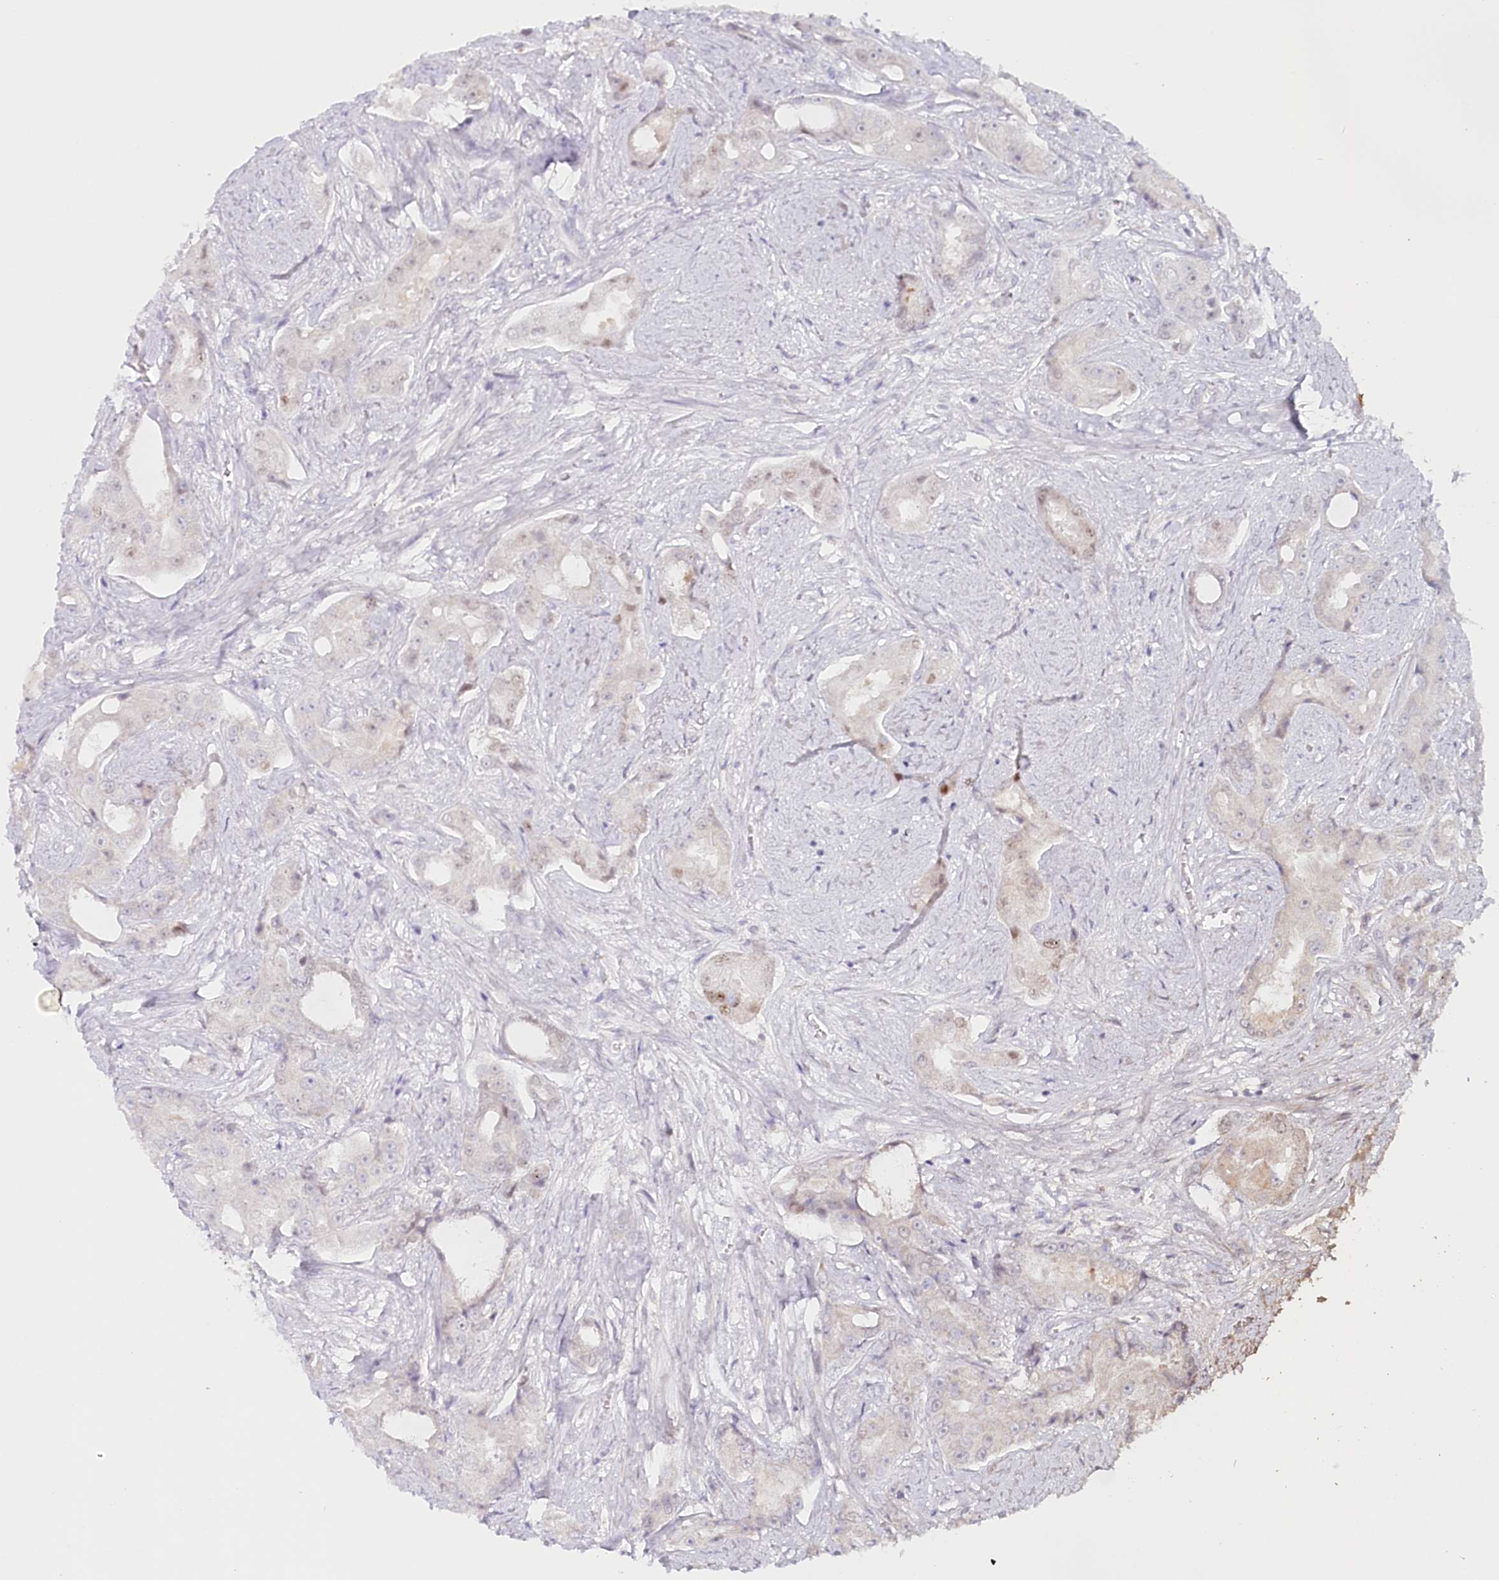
{"staining": {"intensity": "moderate", "quantity": "<25%", "location": "nuclear"}, "tissue": "prostate cancer", "cell_type": "Tumor cells", "image_type": "cancer", "snomed": [{"axis": "morphology", "description": "Adenocarcinoma, High grade"}, {"axis": "topography", "description": "Prostate"}], "caption": "IHC photomicrograph of neoplastic tissue: prostate cancer stained using immunohistochemistry displays low levels of moderate protein expression localized specifically in the nuclear of tumor cells, appearing as a nuclear brown color.", "gene": "PSAPL1", "patient": {"sex": "male", "age": 73}}